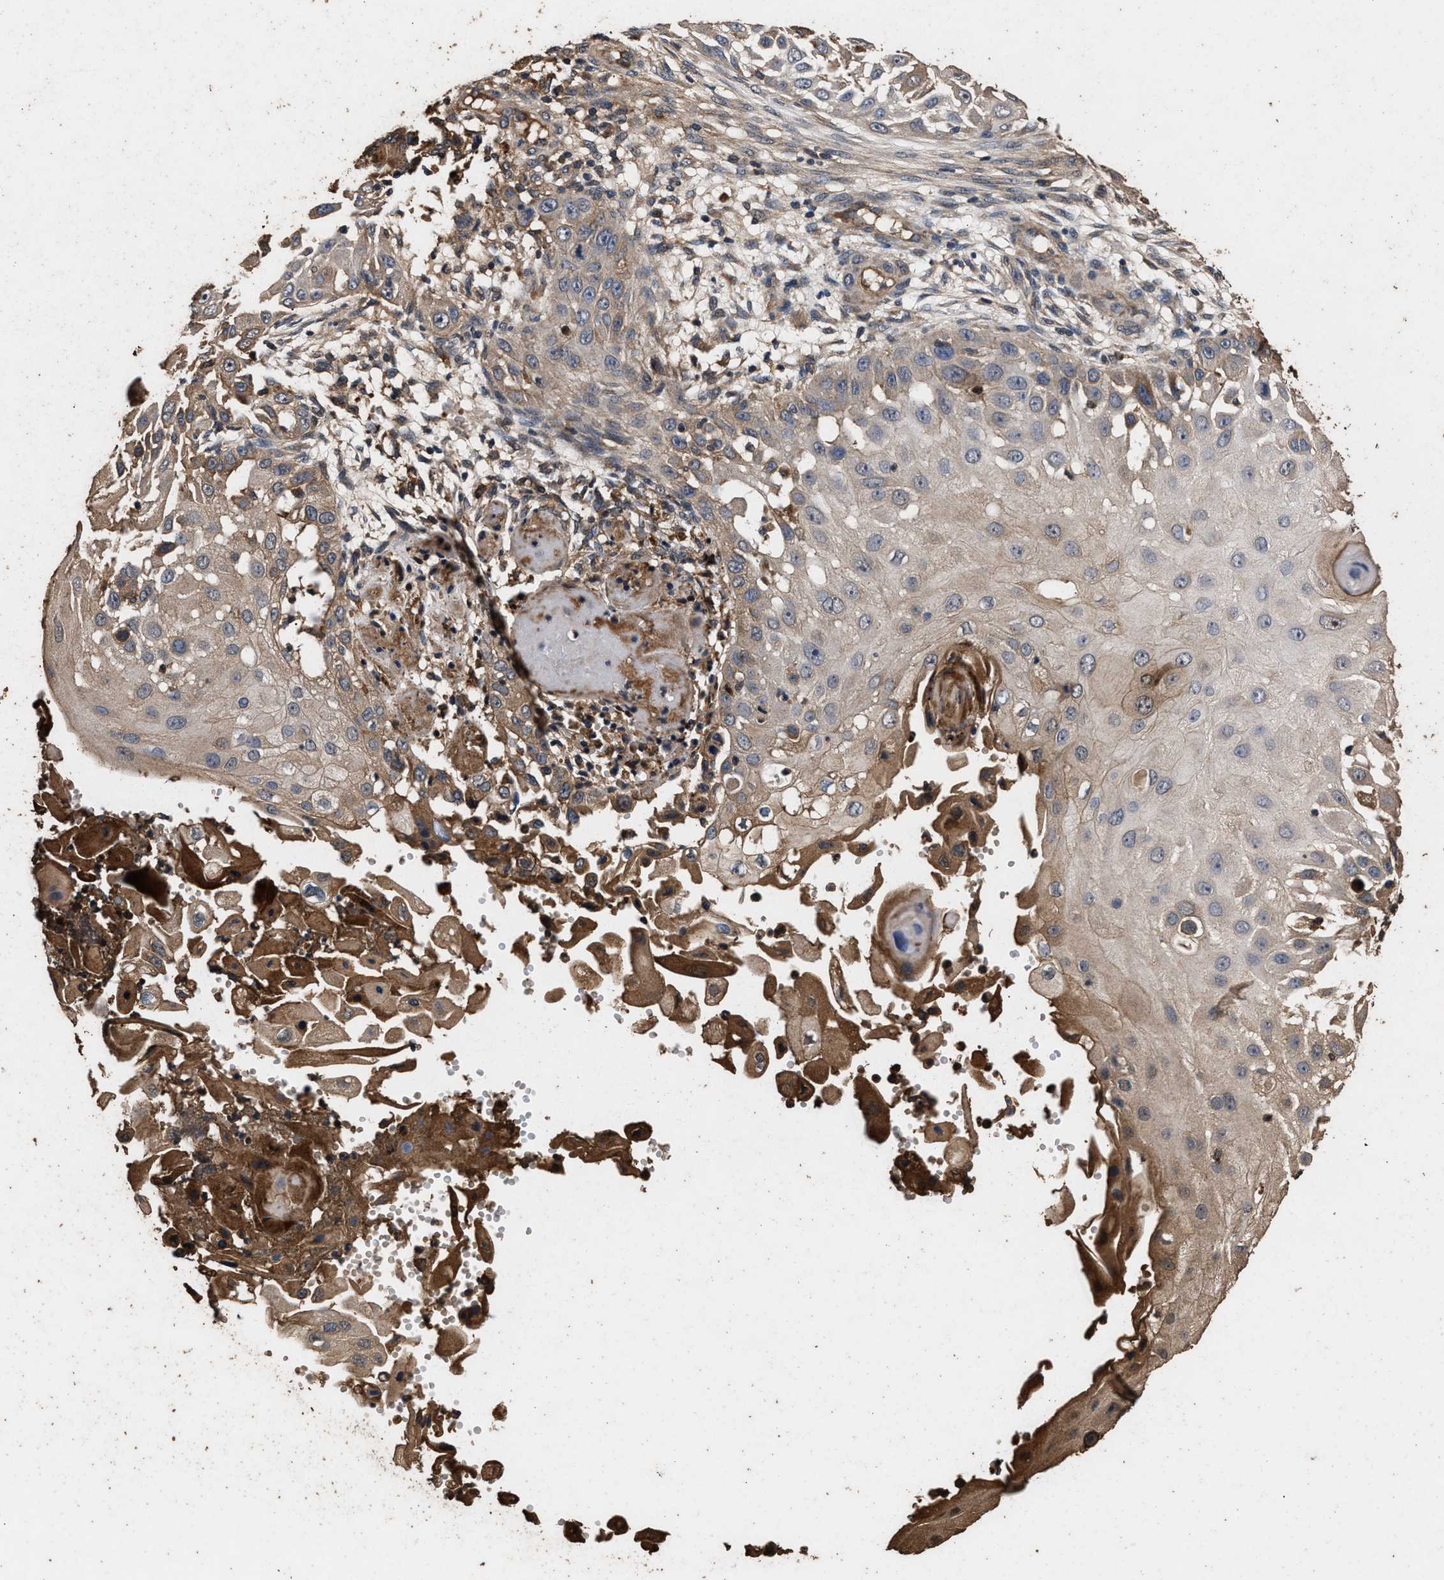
{"staining": {"intensity": "weak", "quantity": "<25%", "location": "cytoplasmic/membranous"}, "tissue": "skin cancer", "cell_type": "Tumor cells", "image_type": "cancer", "snomed": [{"axis": "morphology", "description": "Squamous cell carcinoma, NOS"}, {"axis": "topography", "description": "Skin"}], "caption": "Skin cancer stained for a protein using immunohistochemistry (IHC) exhibits no positivity tumor cells.", "gene": "KYAT1", "patient": {"sex": "female", "age": 44}}